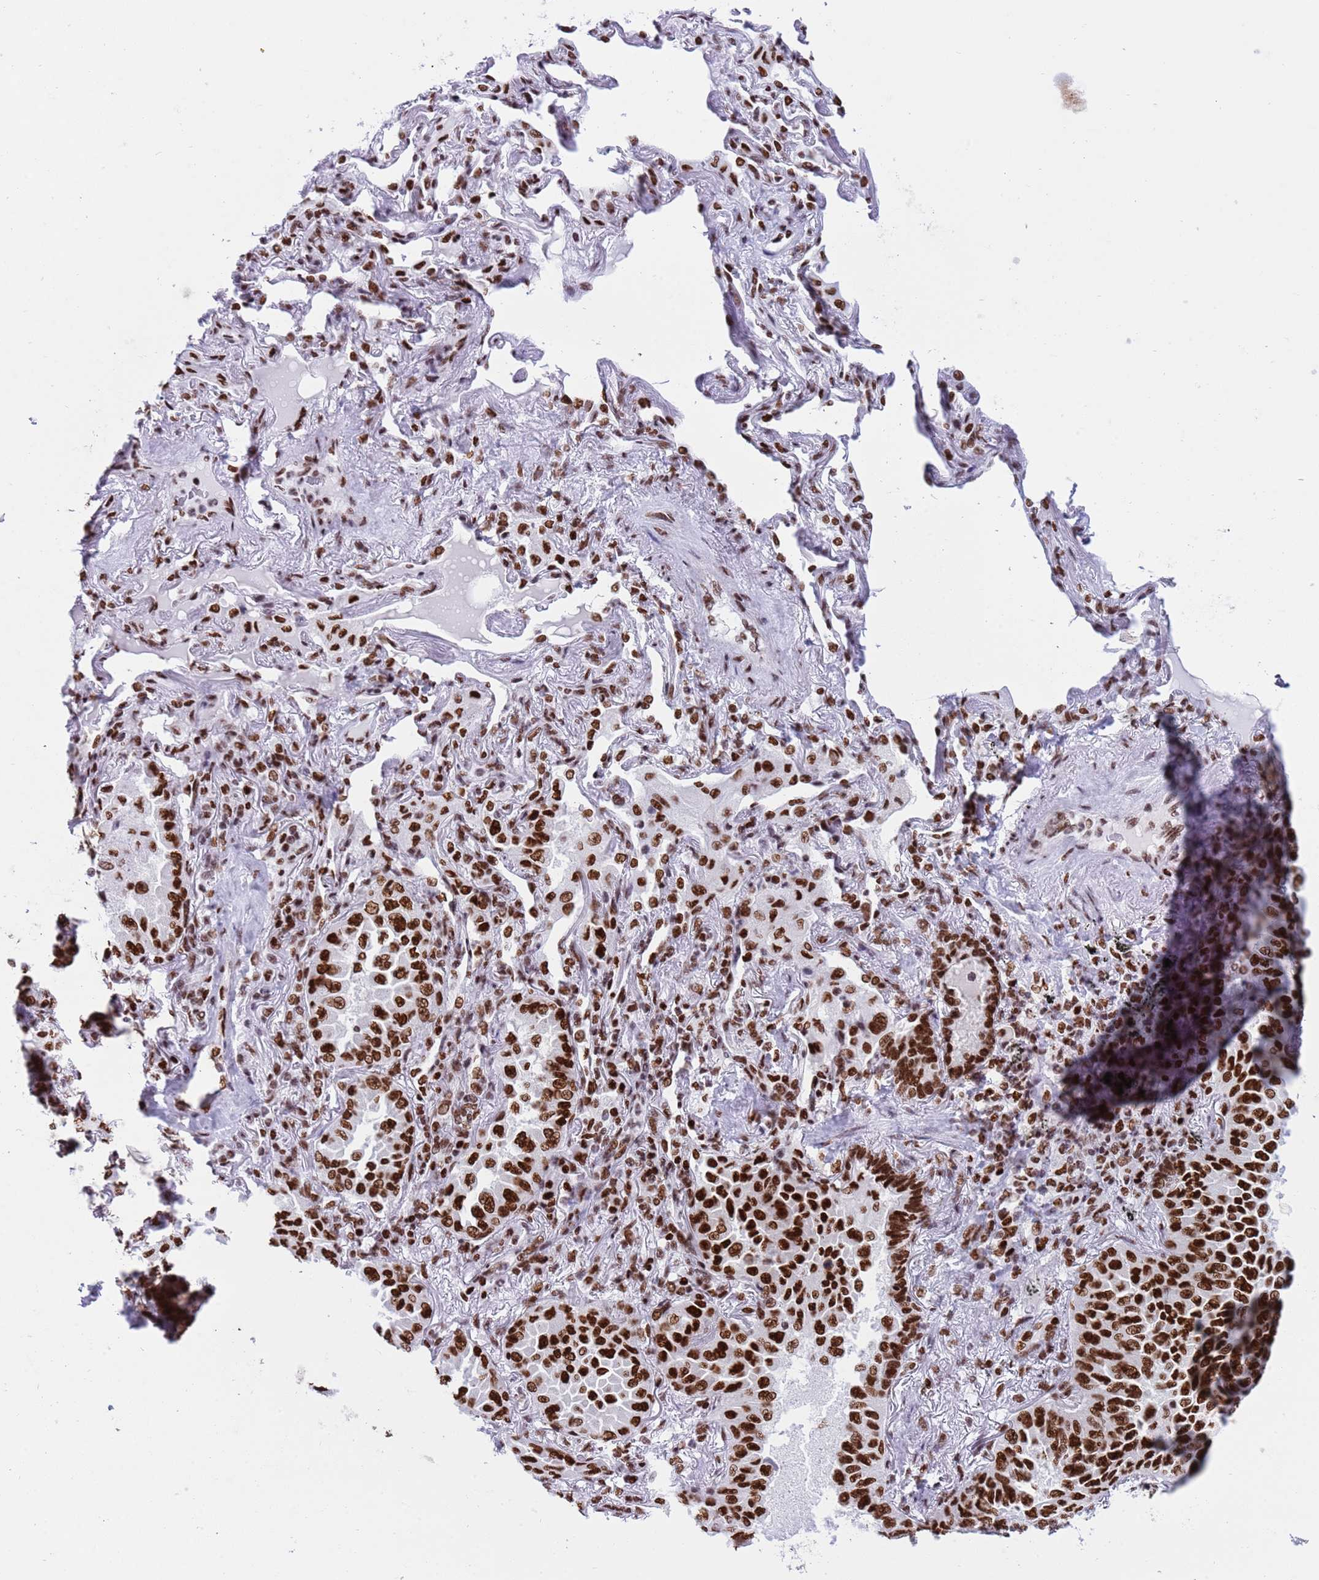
{"staining": {"intensity": "strong", "quantity": ">75%", "location": "nuclear"}, "tissue": "lung cancer", "cell_type": "Tumor cells", "image_type": "cancer", "snomed": [{"axis": "morphology", "description": "Adenocarcinoma, NOS"}, {"axis": "topography", "description": "Lung"}], "caption": "This photomicrograph displays immunohistochemistry (IHC) staining of lung cancer (adenocarcinoma), with high strong nuclear expression in approximately >75% of tumor cells.", "gene": "RALY", "patient": {"sex": "female", "age": 69}}